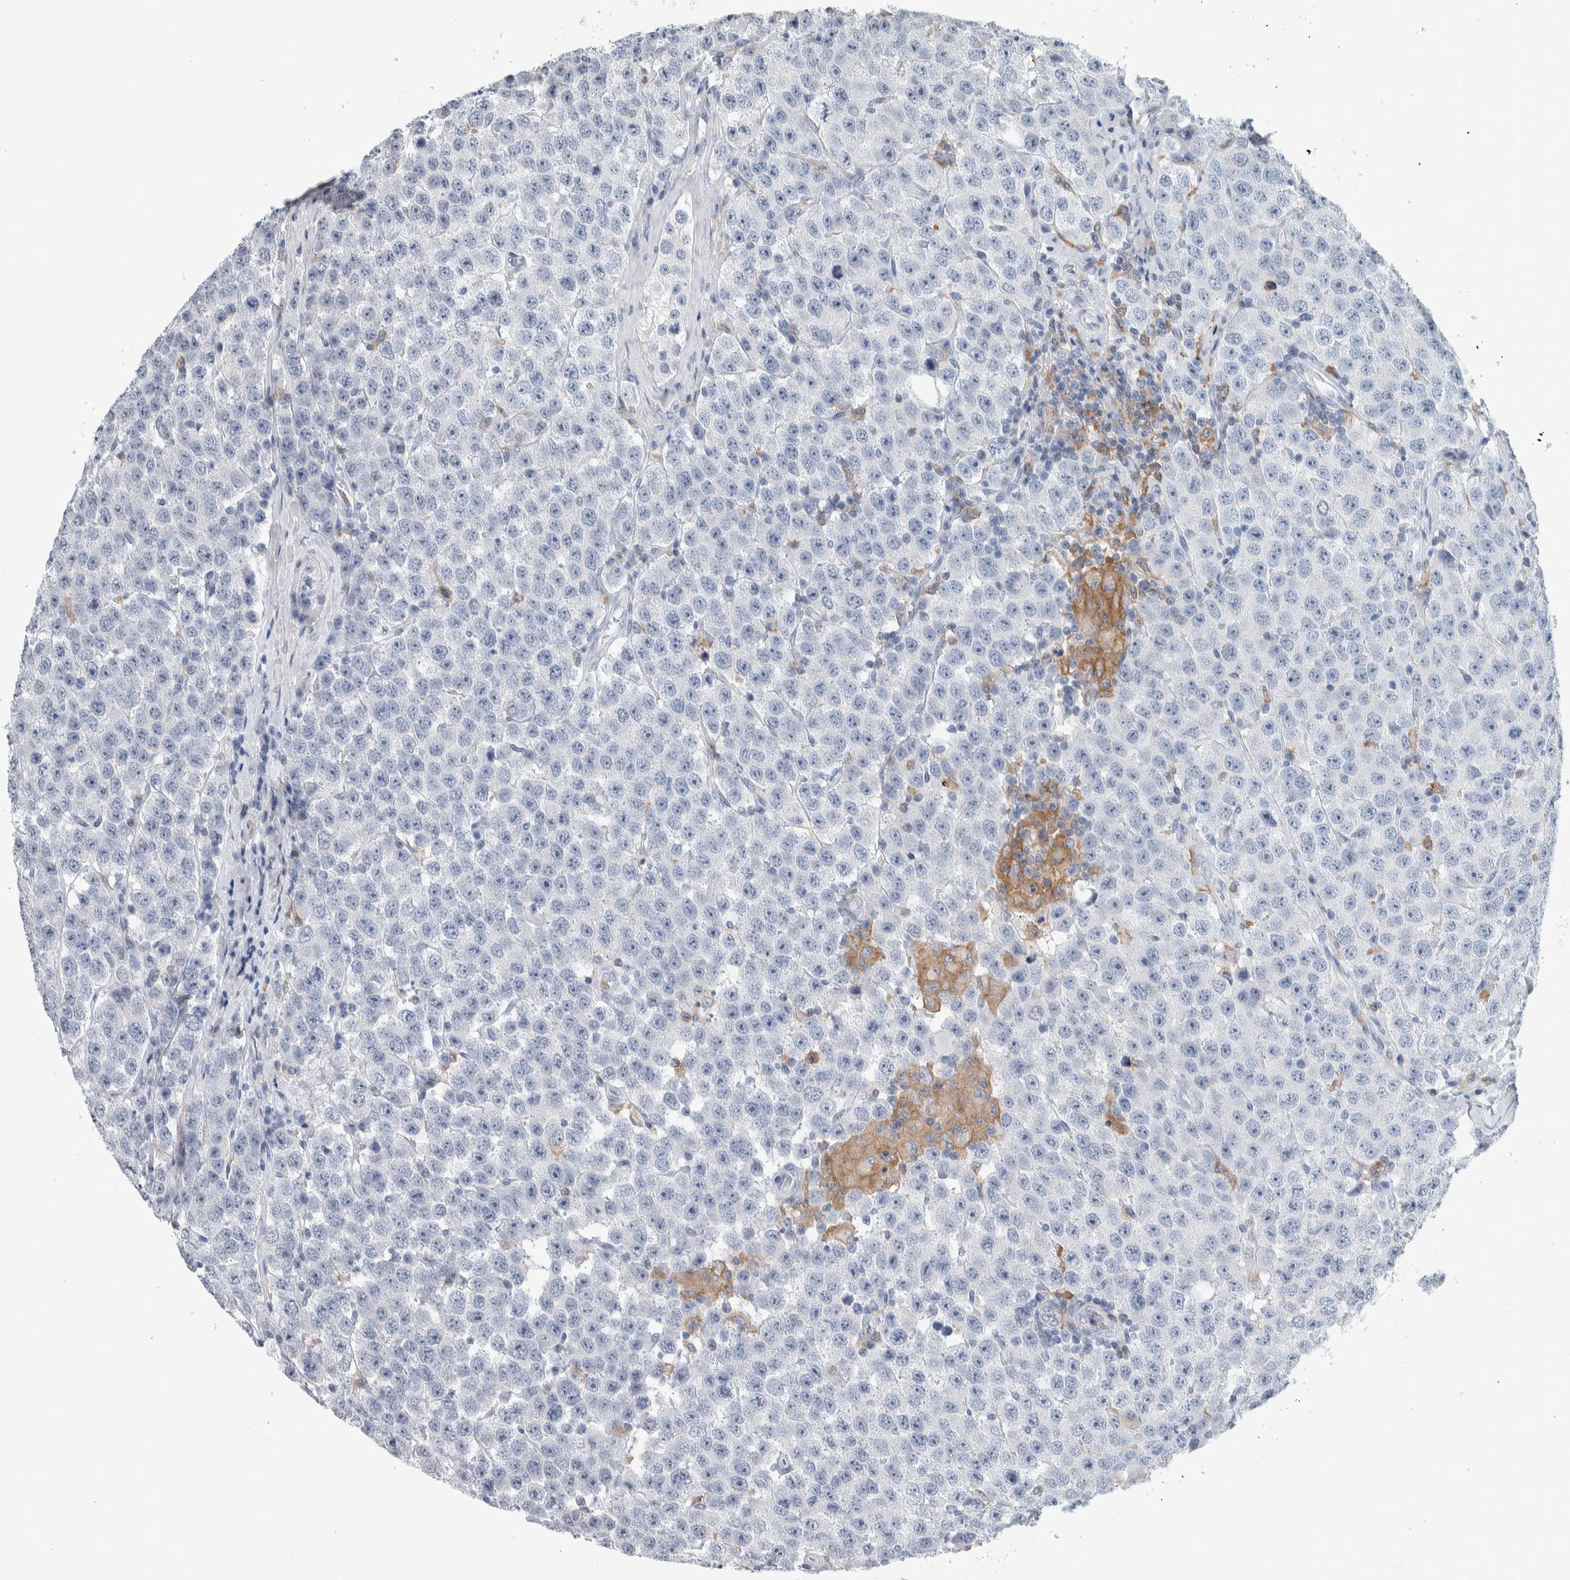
{"staining": {"intensity": "negative", "quantity": "none", "location": "none"}, "tissue": "testis cancer", "cell_type": "Tumor cells", "image_type": "cancer", "snomed": [{"axis": "morphology", "description": "Seminoma, NOS"}, {"axis": "morphology", "description": "Carcinoma, Embryonal, NOS"}, {"axis": "topography", "description": "Testis"}], "caption": "This is an IHC image of testis cancer (seminoma). There is no positivity in tumor cells.", "gene": "SKAP2", "patient": {"sex": "male", "age": 28}}